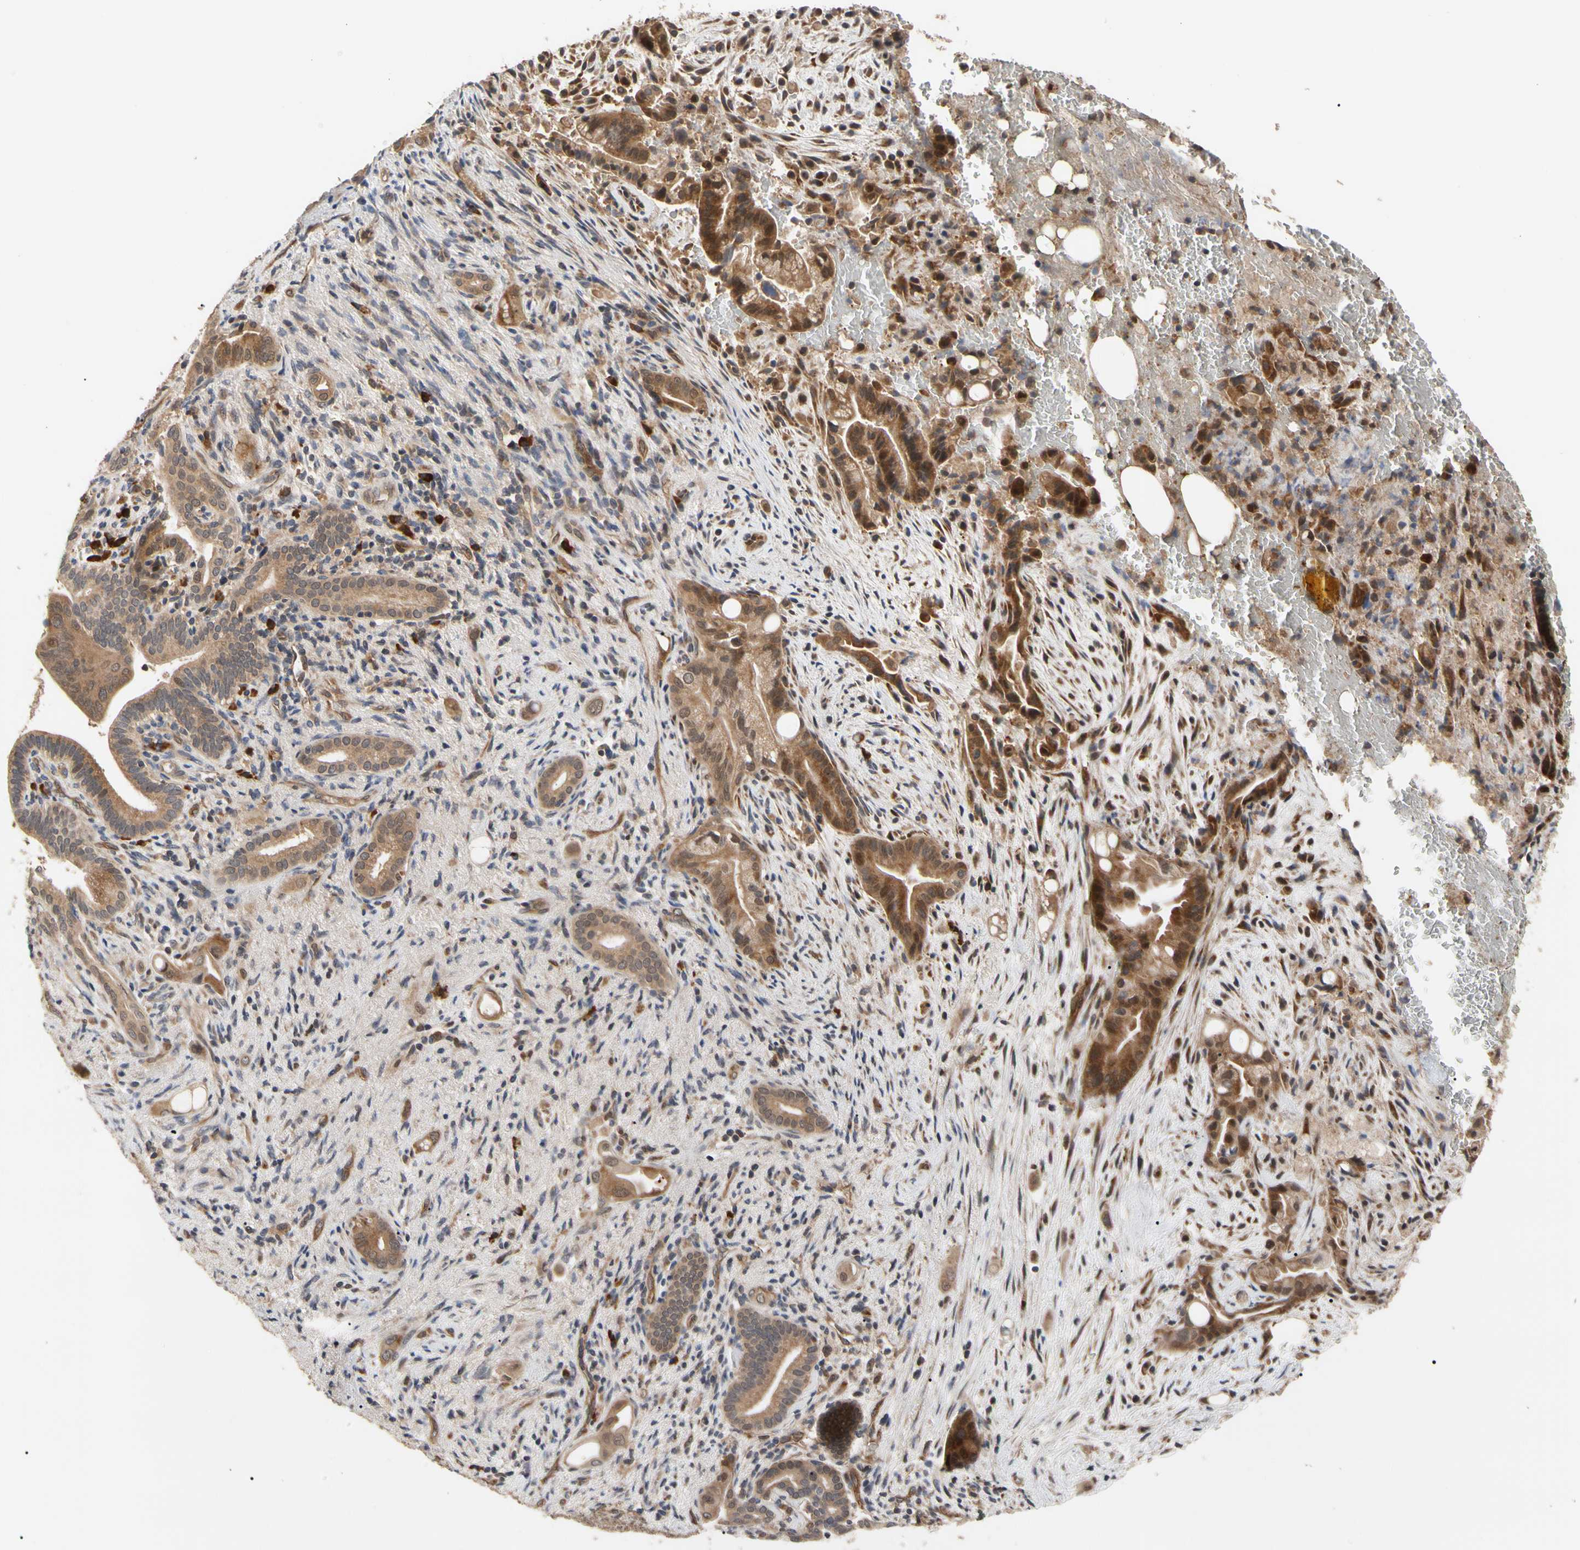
{"staining": {"intensity": "strong", "quantity": ">75%", "location": "cytoplasmic/membranous"}, "tissue": "liver cancer", "cell_type": "Tumor cells", "image_type": "cancer", "snomed": [{"axis": "morphology", "description": "Cholangiocarcinoma"}, {"axis": "topography", "description": "Liver"}], "caption": "IHC (DAB) staining of cholangiocarcinoma (liver) exhibits strong cytoplasmic/membranous protein positivity in approximately >75% of tumor cells.", "gene": "CYTIP", "patient": {"sex": "female", "age": 68}}